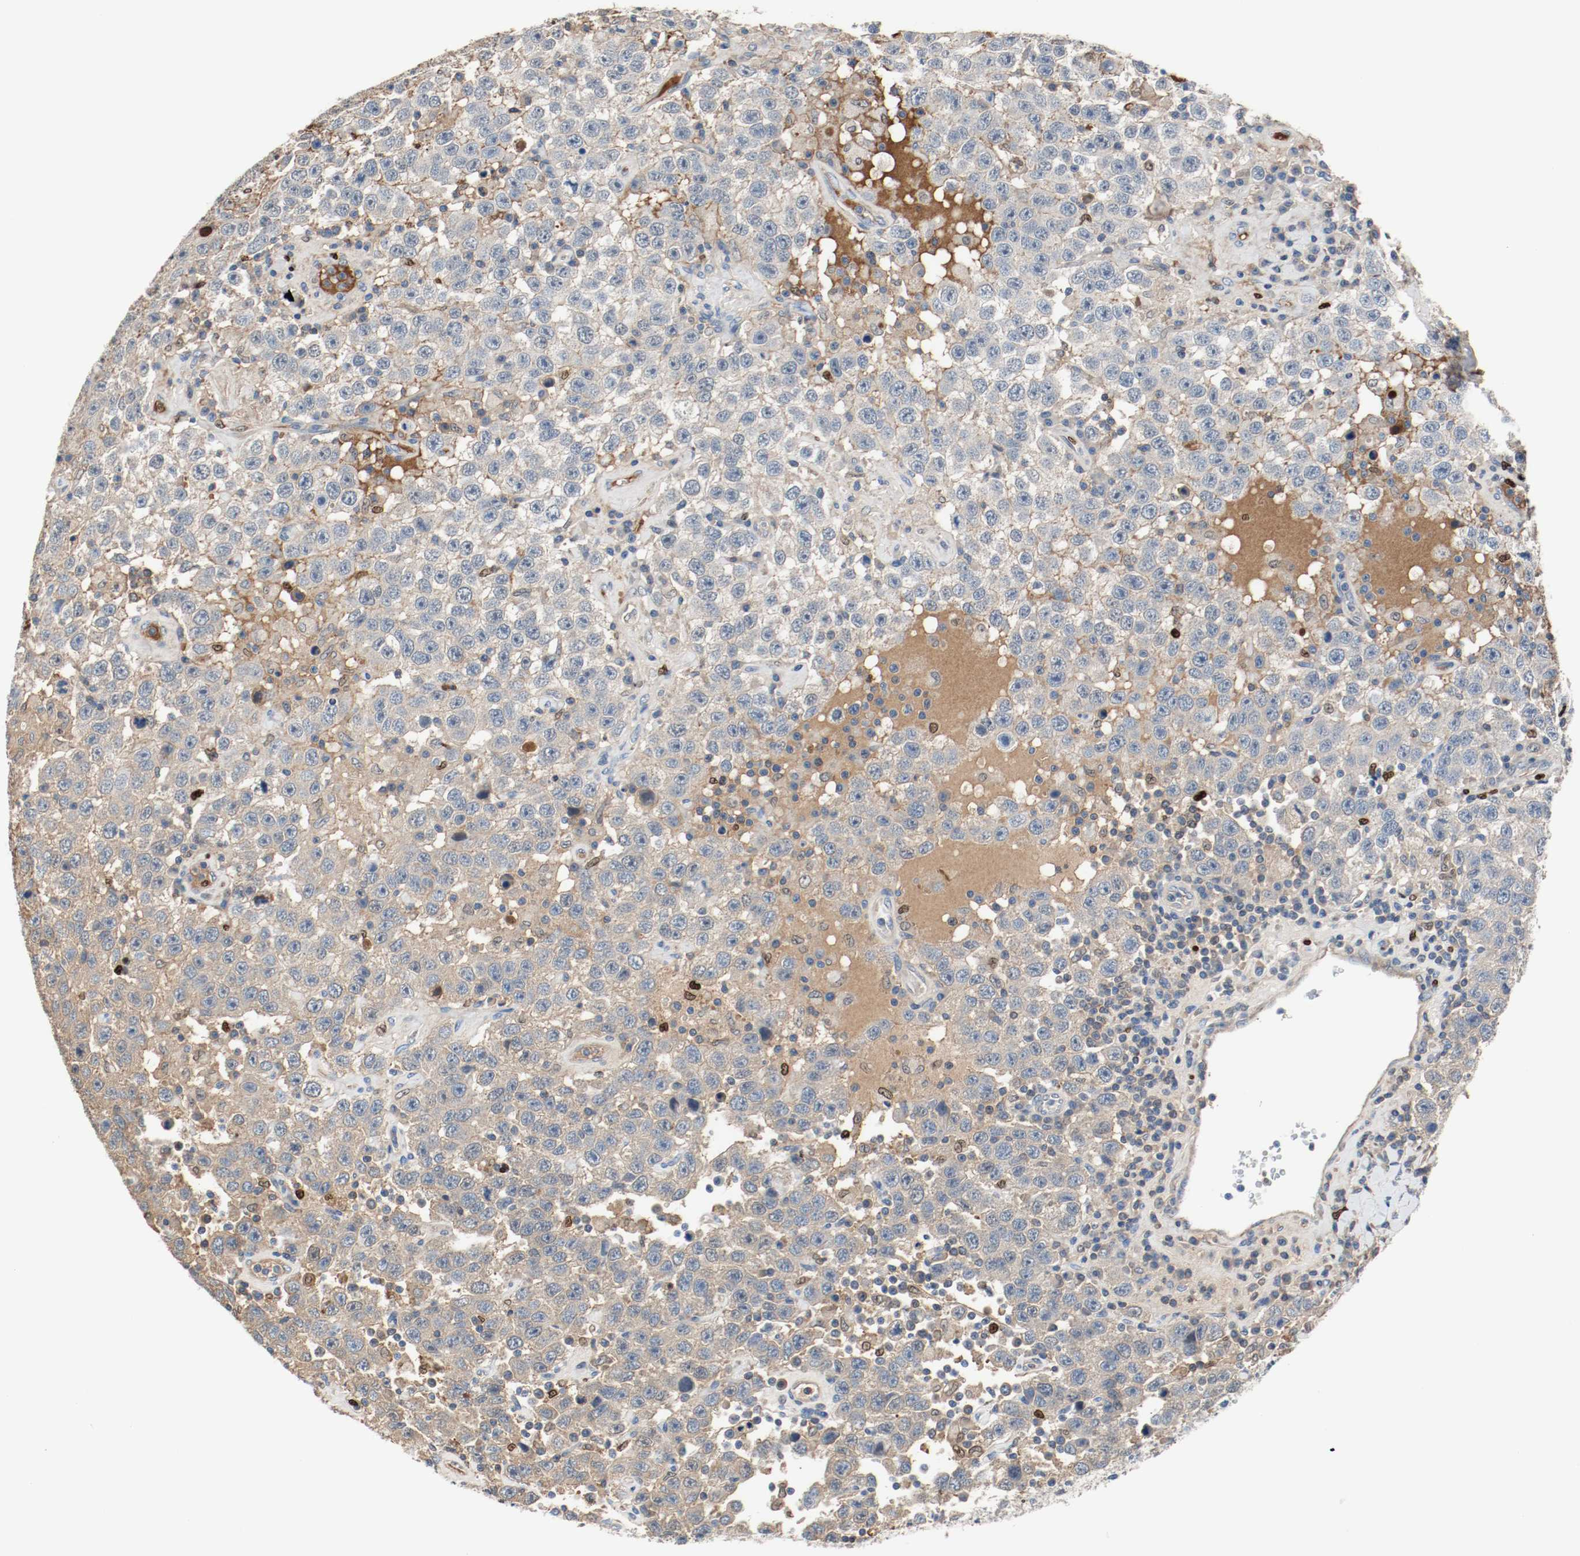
{"staining": {"intensity": "negative", "quantity": "none", "location": "none"}, "tissue": "testis cancer", "cell_type": "Tumor cells", "image_type": "cancer", "snomed": [{"axis": "morphology", "description": "Seminoma, NOS"}, {"axis": "topography", "description": "Testis"}], "caption": "High magnification brightfield microscopy of testis cancer (seminoma) stained with DAB (3,3'-diaminobenzidine) (brown) and counterstained with hematoxylin (blue): tumor cells show no significant staining. (DAB (3,3'-diaminobenzidine) IHC, high magnification).", "gene": "BLK", "patient": {"sex": "male", "age": 41}}